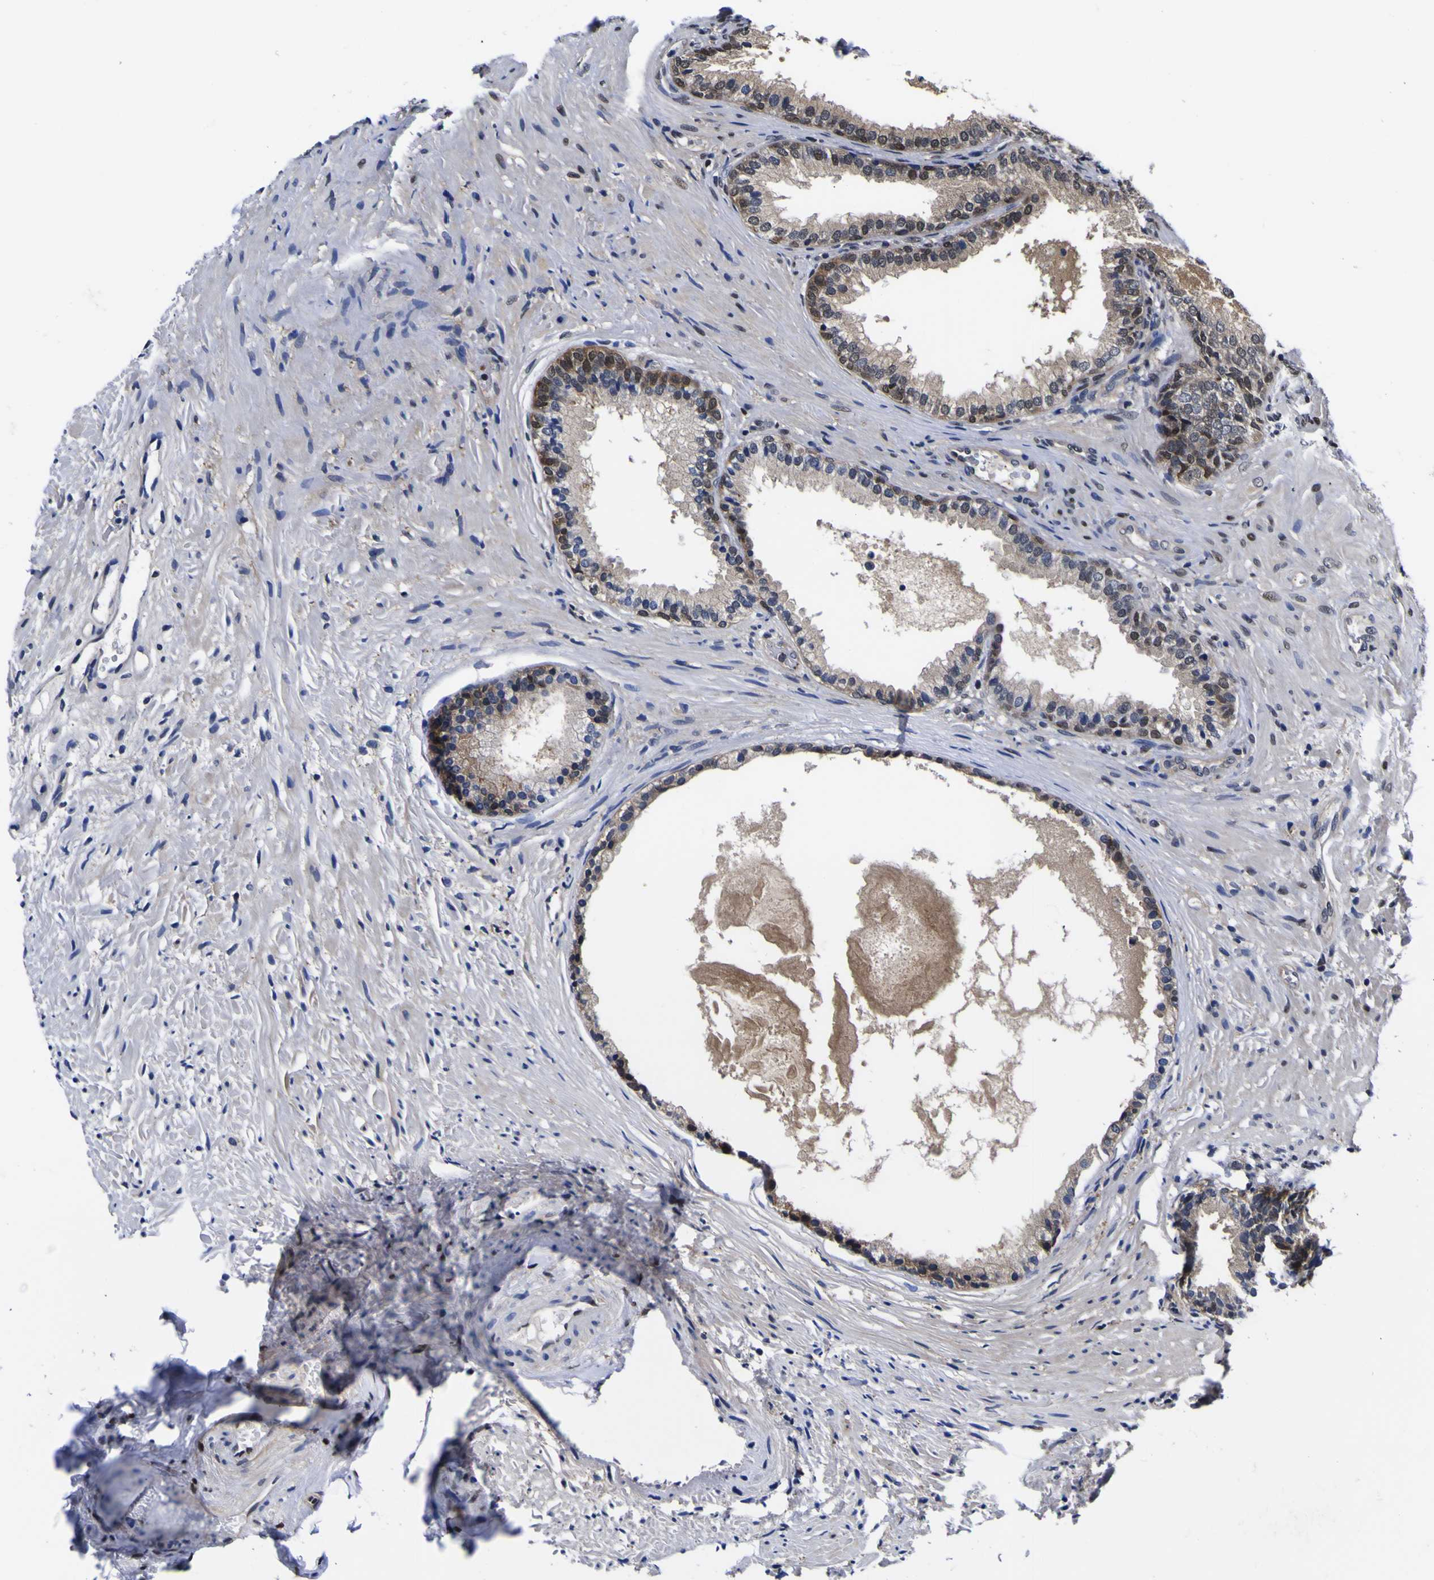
{"staining": {"intensity": "moderate", "quantity": "25%-75%", "location": "cytoplasmic/membranous,nuclear"}, "tissue": "prostate", "cell_type": "Glandular cells", "image_type": "normal", "snomed": [{"axis": "morphology", "description": "Normal tissue, NOS"}, {"axis": "topography", "description": "Prostate"}], "caption": "Immunohistochemical staining of normal prostate reveals moderate cytoplasmic/membranous,nuclear protein positivity in about 25%-75% of glandular cells.", "gene": "FAM110B", "patient": {"sex": "male", "age": 76}}